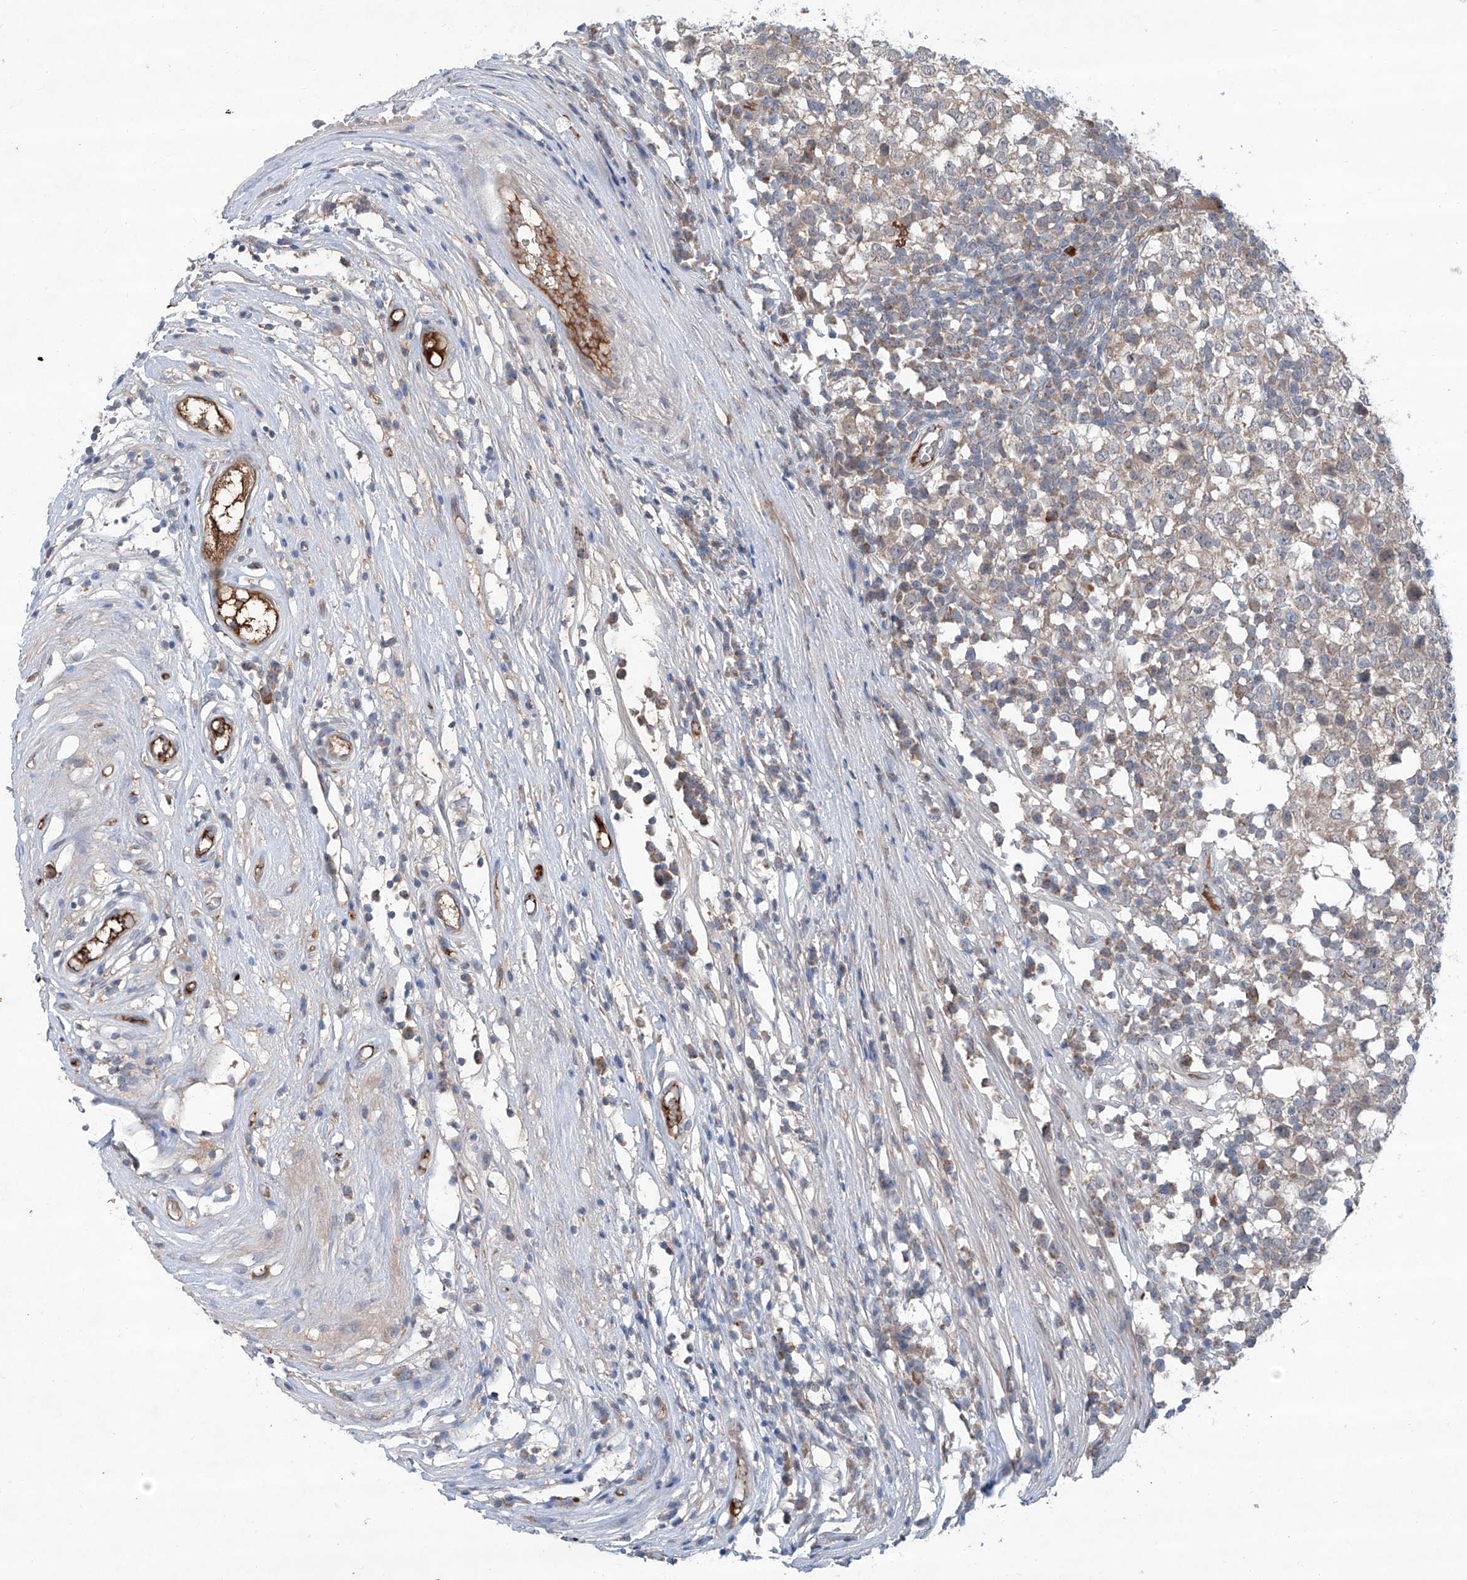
{"staining": {"intensity": "weak", "quantity": "<25%", "location": "cytoplasmic/membranous"}, "tissue": "testis cancer", "cell_type": "Tumor cells", "image_type": "cancer", "snomed": [{"axis": "morphology", "description": "Seminoma, NOS"}, {"axis": "topography", "description": "Testis"}], "caption": "Immunohistochemistry (IHC) photomicrograph of testis cancer stained for a protein (brown), which exhibits no staining in tumor cells. The staining is performed using DAB brown chromogen with nuclei counter-stained in using hematoxylin.", "gene": "SIX4", "patient": {"sex": "male", "age": 65}}